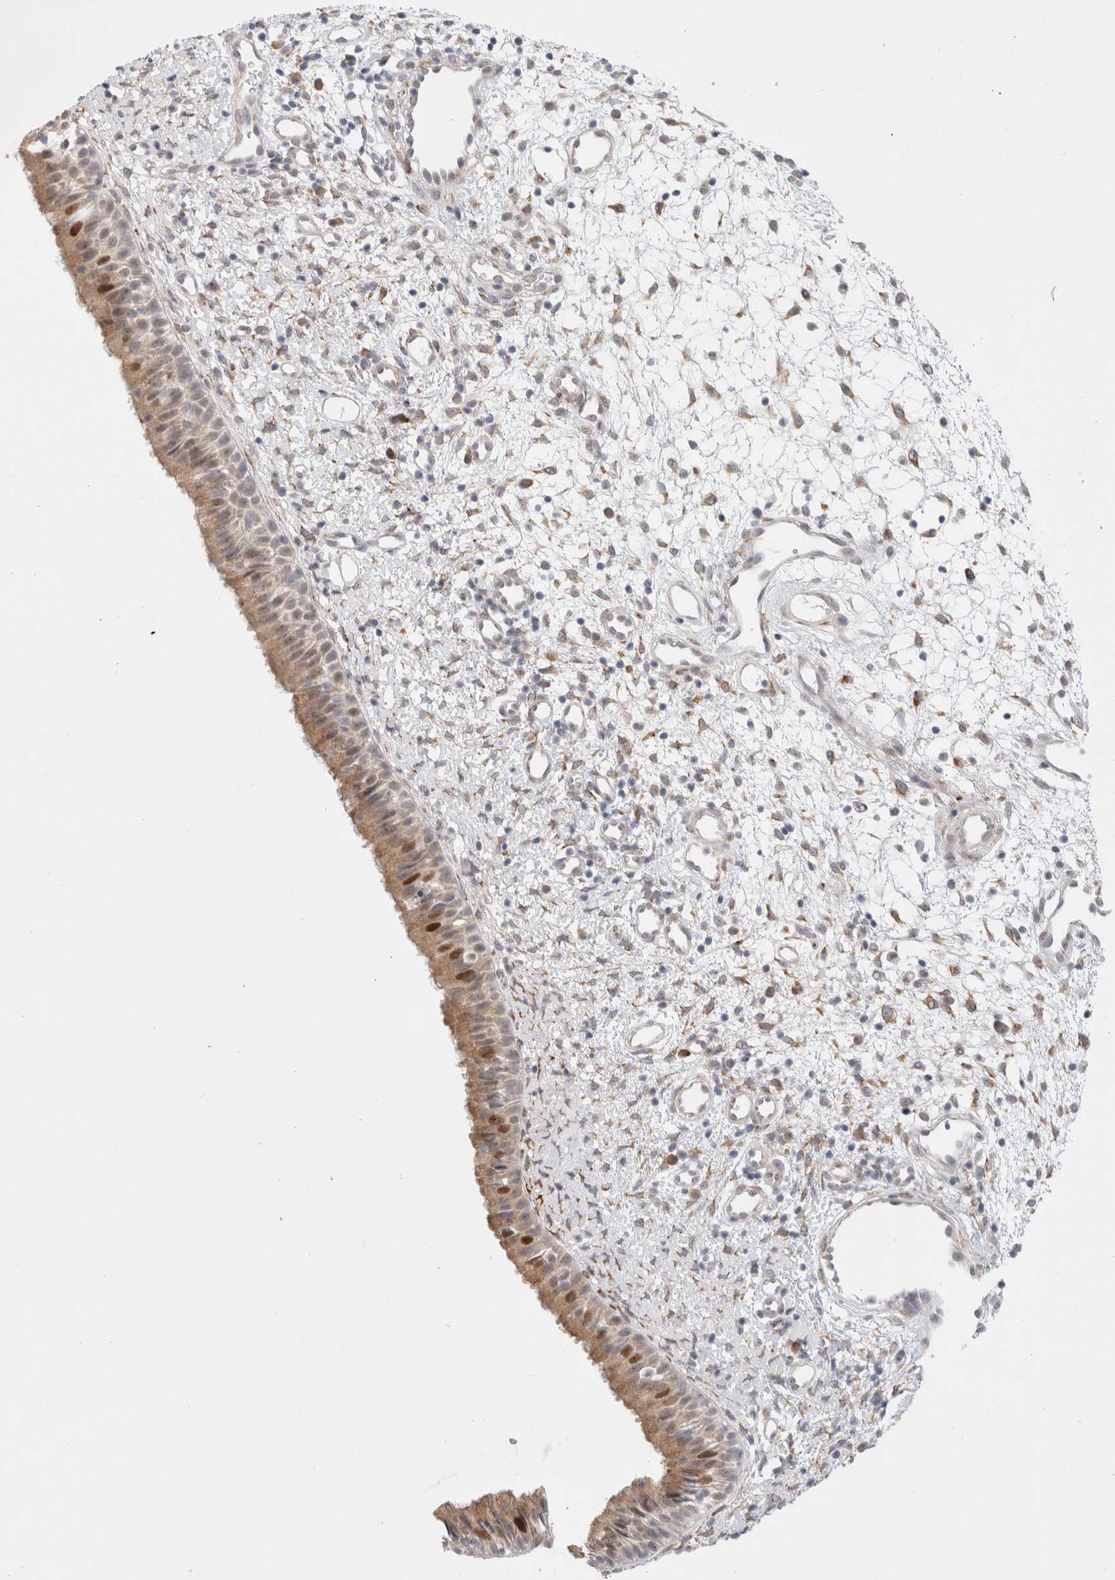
{"staining": {"intensity": "moderate", "quantity": "25%-75%", "location": "cytoplasmic/membranous,nuclear"}, "tissue": "nasopharynx", "cell_type": "Respiratory epithelial cells", "image_type": "normal", "snomed": [{"axis": "morphology", "description": "Normal tissue, NOS"}, {"axis": "topography", "description": "Nasopharynx"}], "caption": "The histopathology image reveals immunohistochemical staining of benign nasopharynx. There is moderate cytoplasmic/membranous,nuclear positivity is present in approximately 25%-75% of respiratory epithelial cells.", "gene": "TRMT1L", "patient": {"sex": "male", "age": 22}}